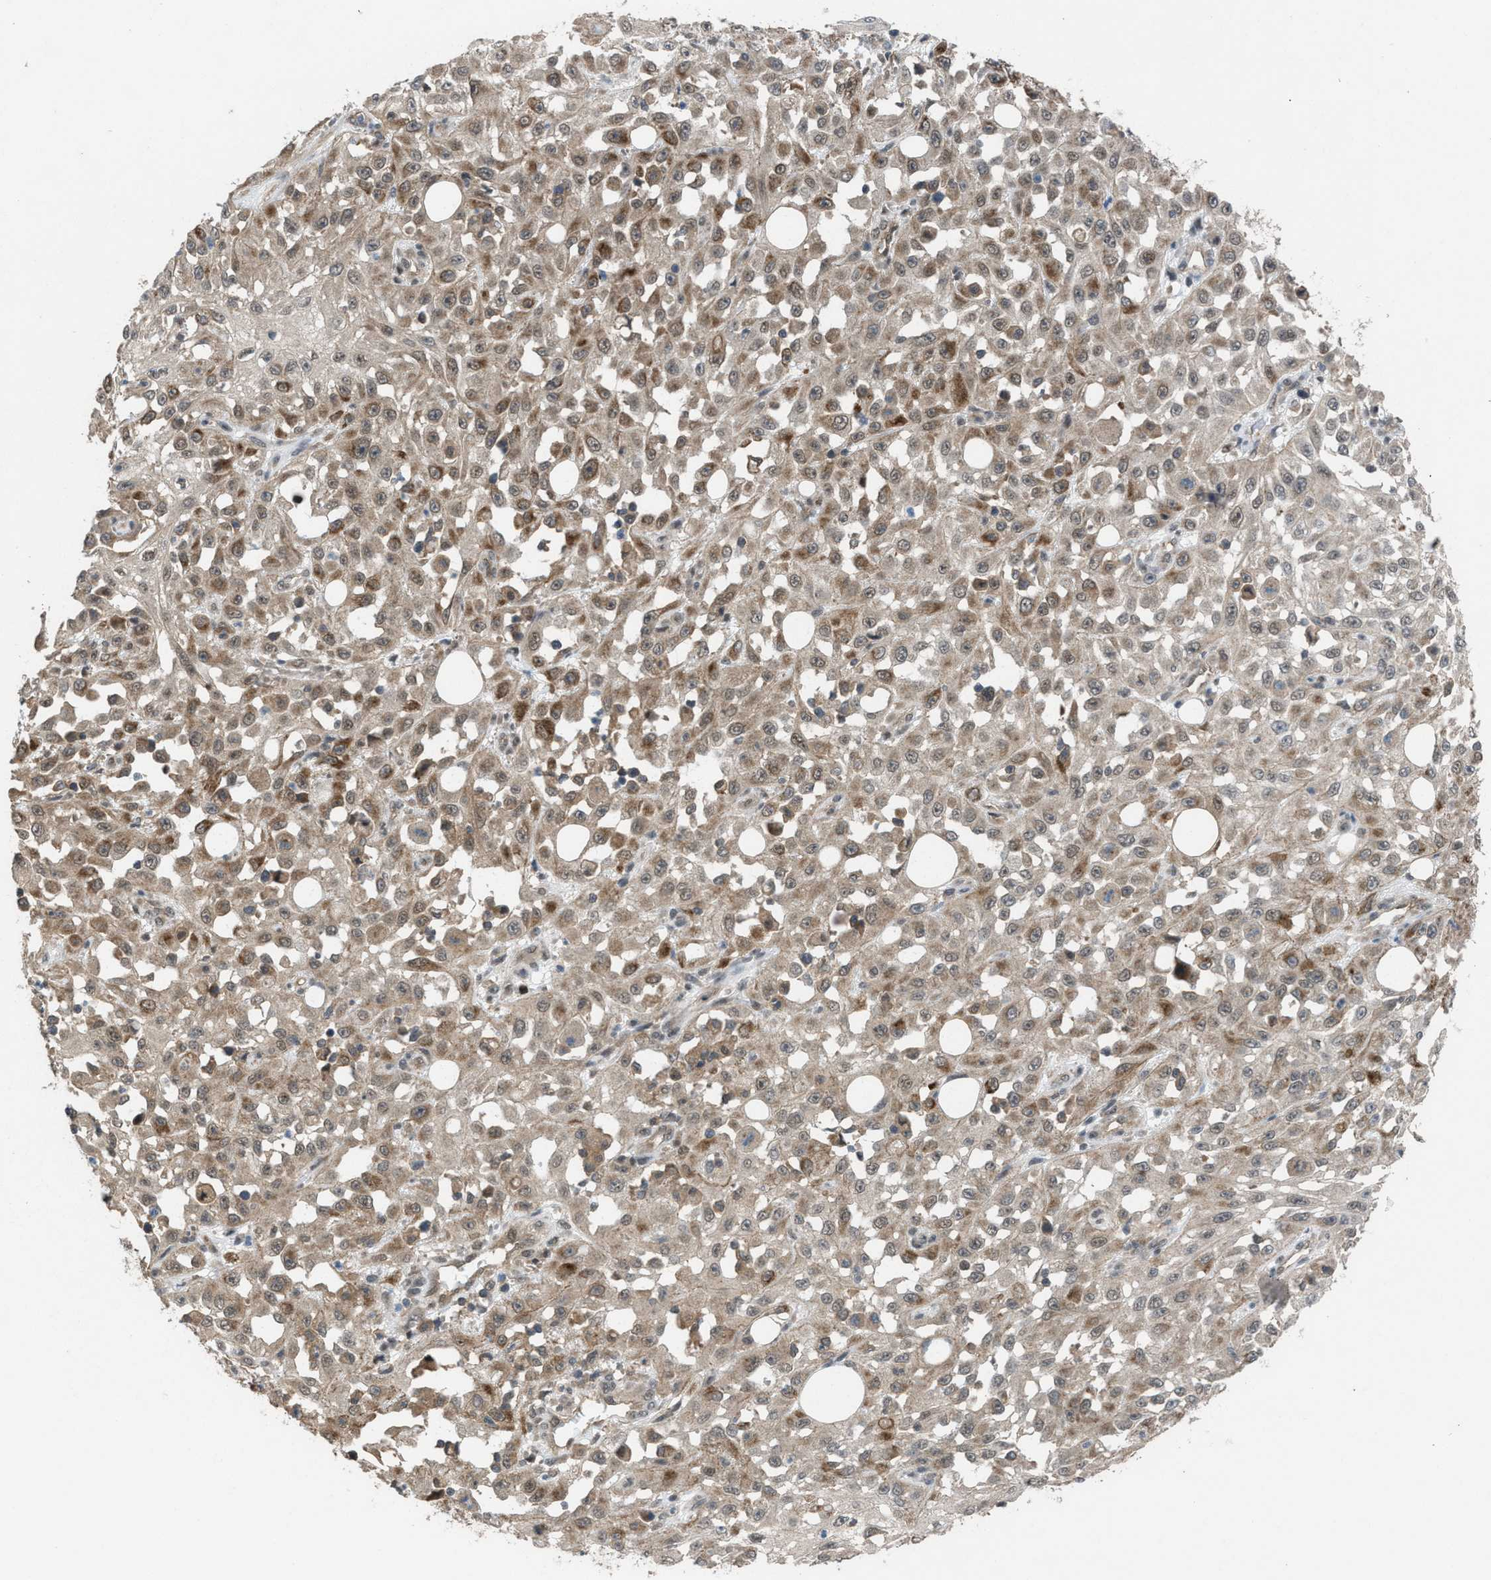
{"staining": {"intensity": "moderate", "quantity": "25%-75%", "location": "cytoplasmic/membranous"}, "tissue": "skin cancer", "cell_type": "Tumor cells", "image_type": "cancer", "snomed": [{"axis": "morphology", "description": "Squamous cell carcinoma, NOS"}, {"axis": "morphology", "description": "Squamous cell carcinoma, metastatic, NOS"}, {"axis": "topography", "description": "Skin"}, {"axis": "topography", "description": "Lymph node"}], "caption": "Human squamous cell carcinoma (skin) stained with a protein marker displays moderate staining in tumor cells.", "gene": "PLAA", "patient": {"sex": "male", "age": 75}}